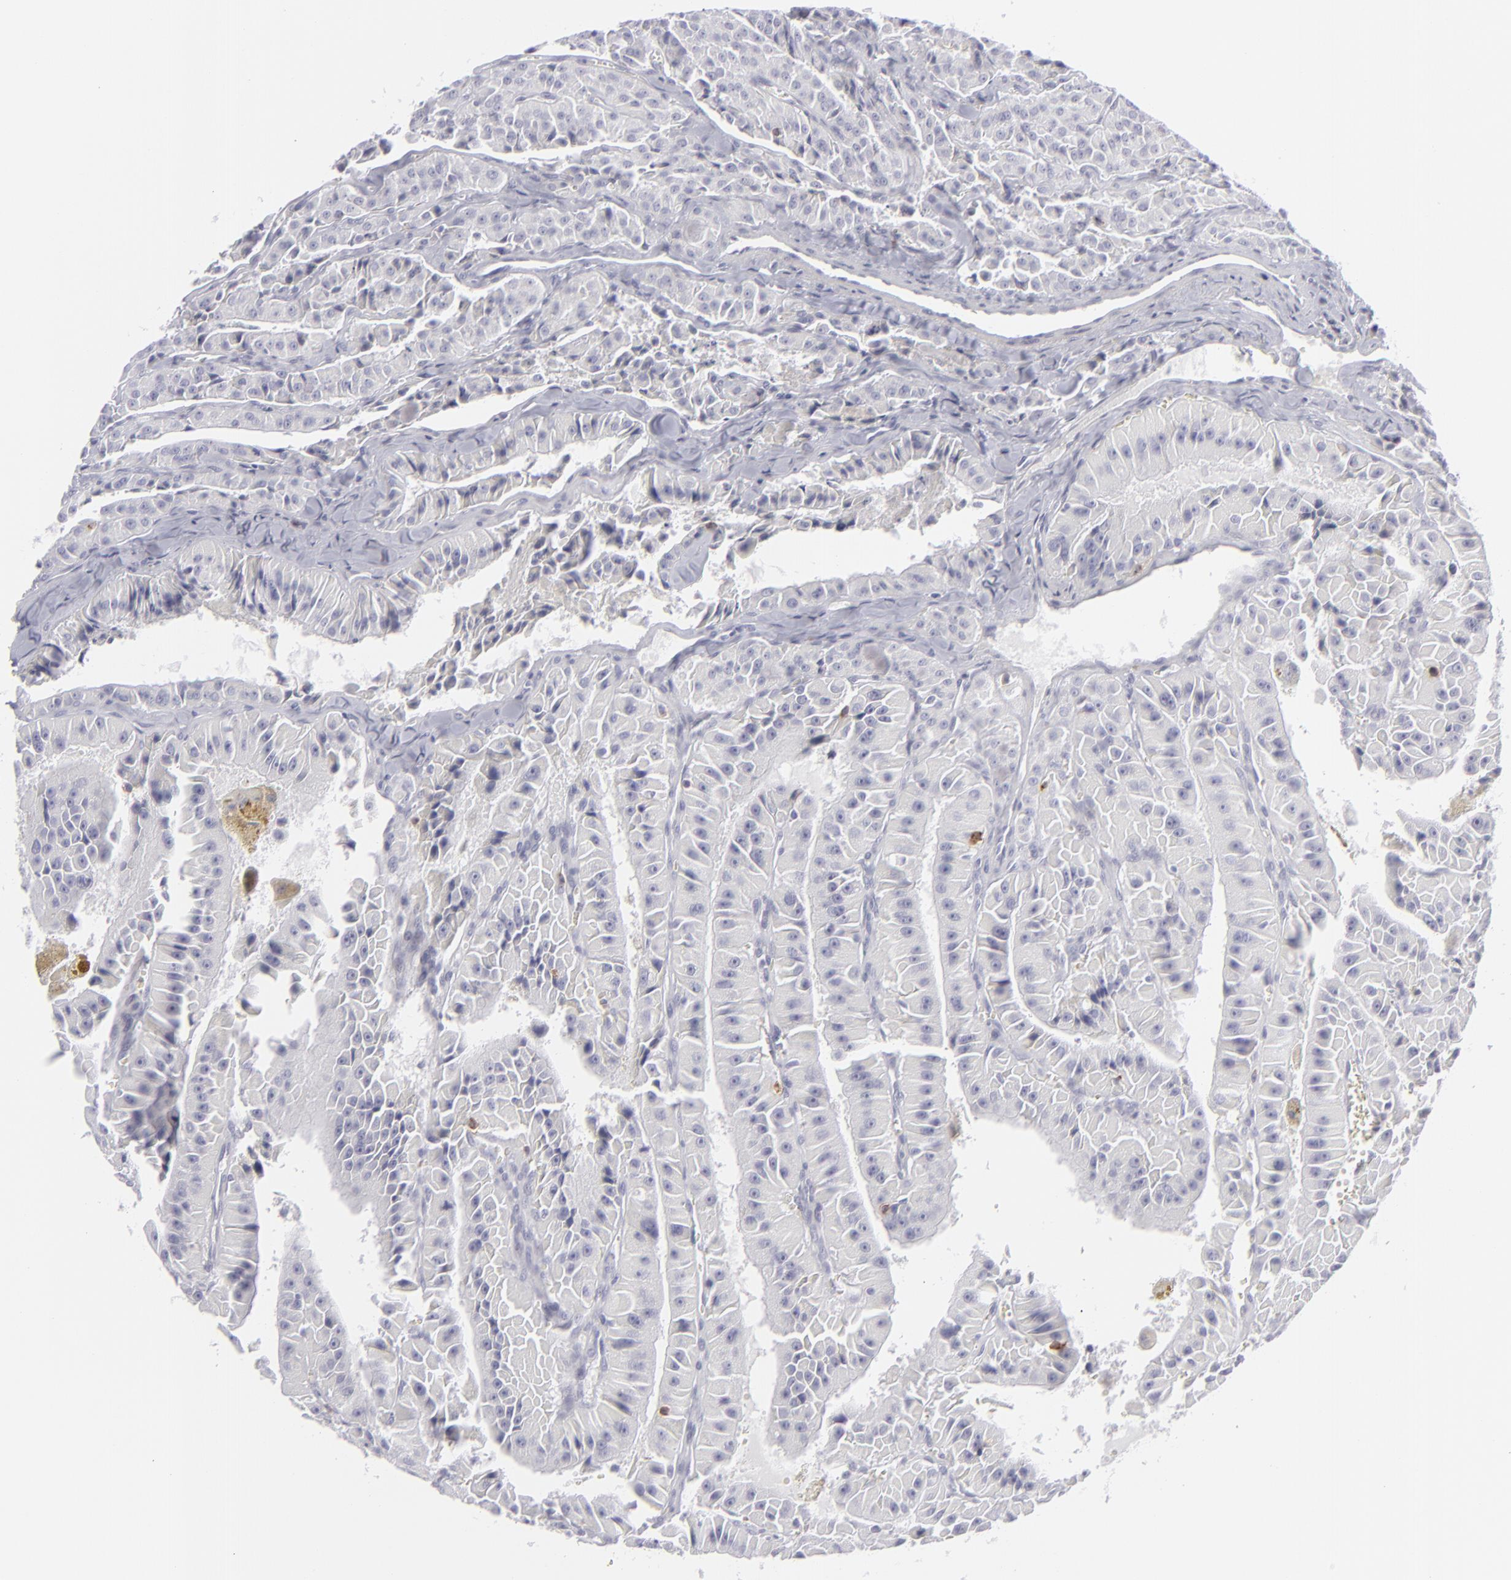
{"staining": {"intensity": "negative", "quantity": "none", "location": "none"}, "tissue": "thyroid cancer", "cell_type": "Tumor cells", "image_type": "cancer", "snomed": [{"axis": "morphology", "description": "Carcinoma, NOS"}, {"axis": "topography", "description": "Thyroid gland"}], "caption": "Immunohistochemical staining of carcinoma (thyroid) displays no significant positivity in tumor cells. The staining is performed using DAB (3,3'-diaminobenzidine) brown chromogen with nuclei counter-stained in using hematoxylin.", "gene": "CD7", "patient": {"sex": "male", "age": 76}}